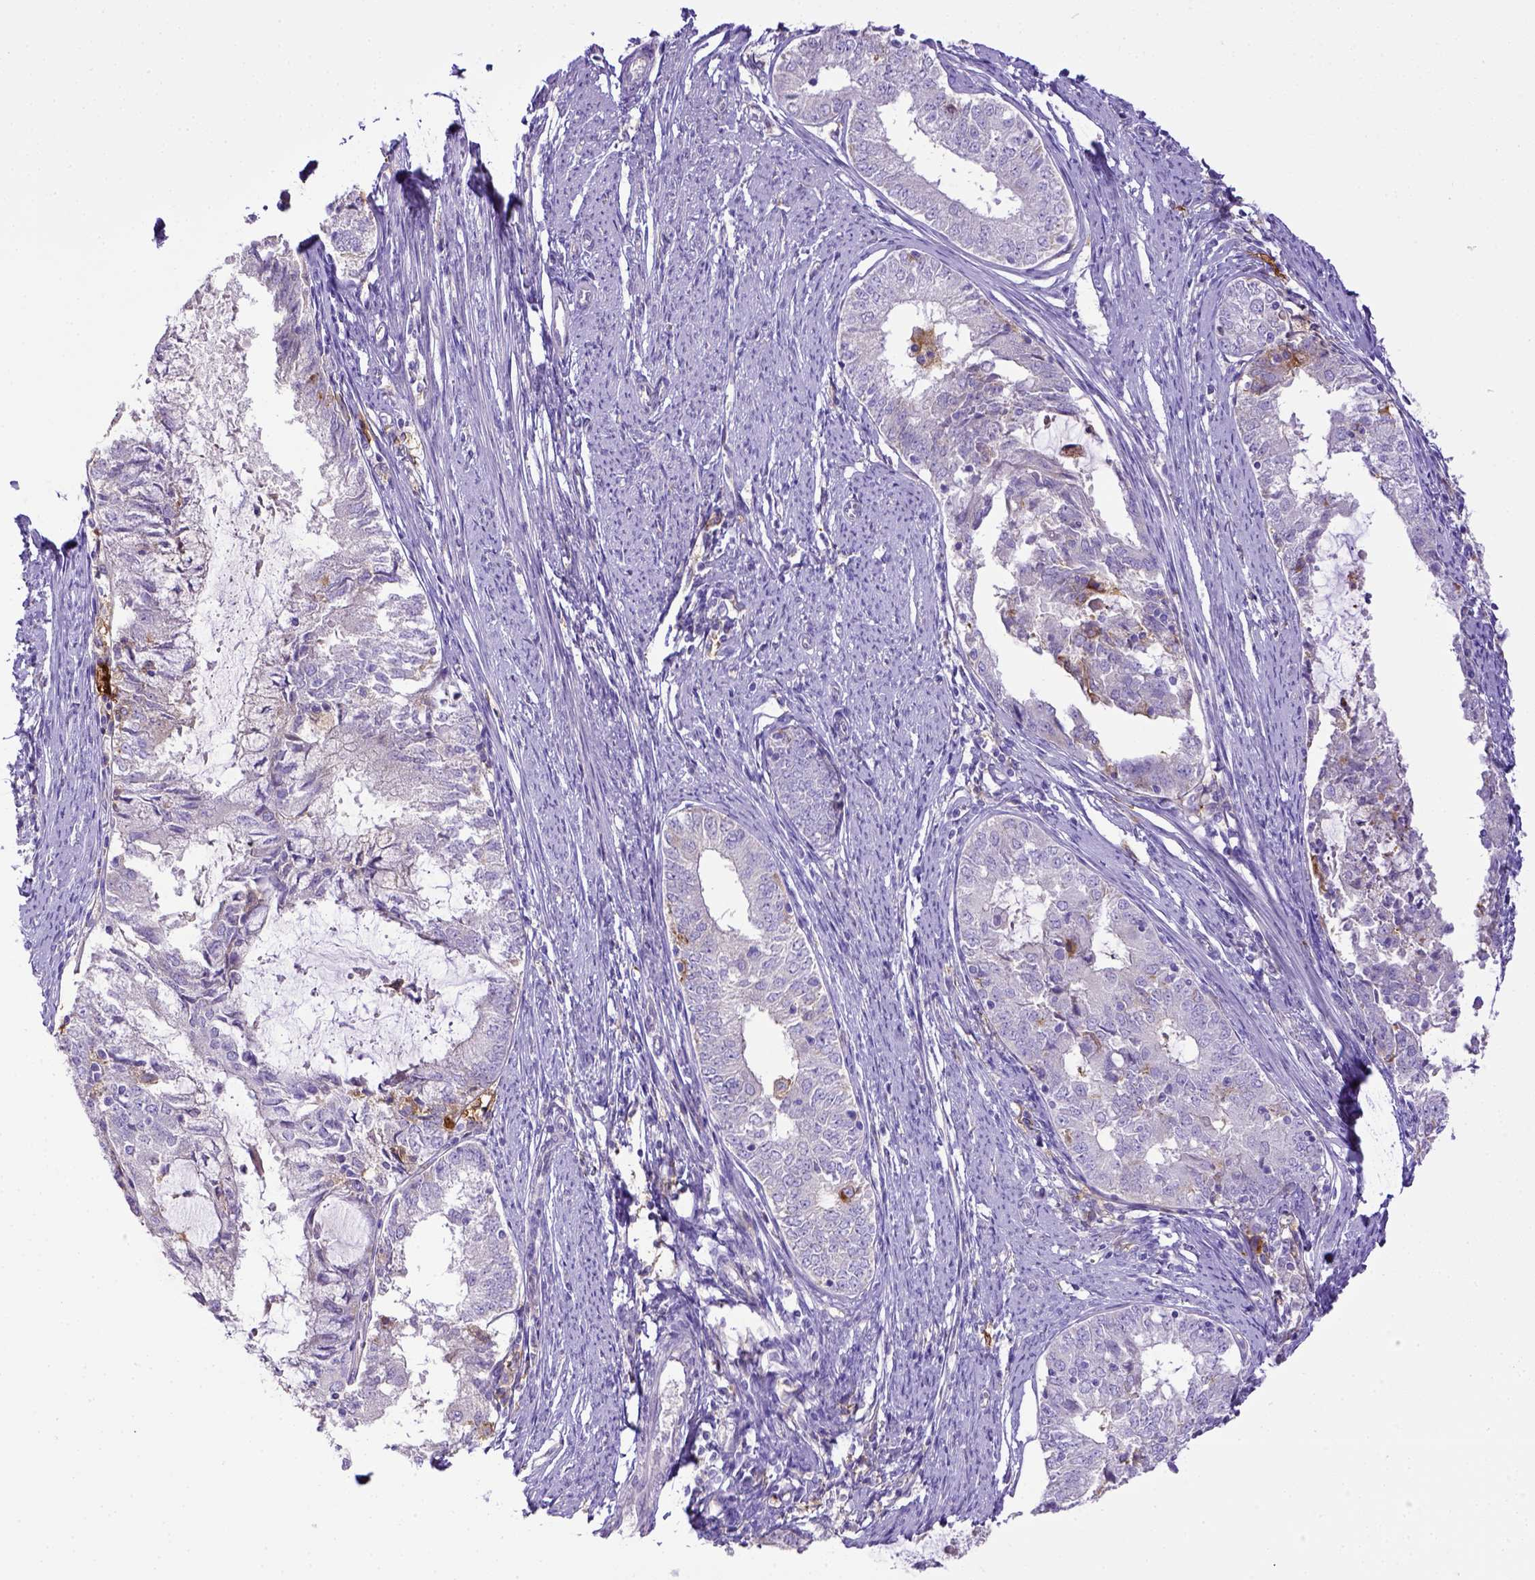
{"staining": {"intensity": "negative", "quantity": "none", "location": "none"}, "tissue": "endometrial cancer", "cell_type": "Tumor cells", "image_type": "cancer", "snomed": [{"axis": "morphology", "description": "Adenocarcinoma, NOS"}, {"axis": "topography", "description": "Endometrium"}], "caption": "Immunohistochemical staining of human endometrial cancer reveals no significant positivity in tumor cells.", "gene": "CD40", "patient": {"sex": "female", "age": 57}}